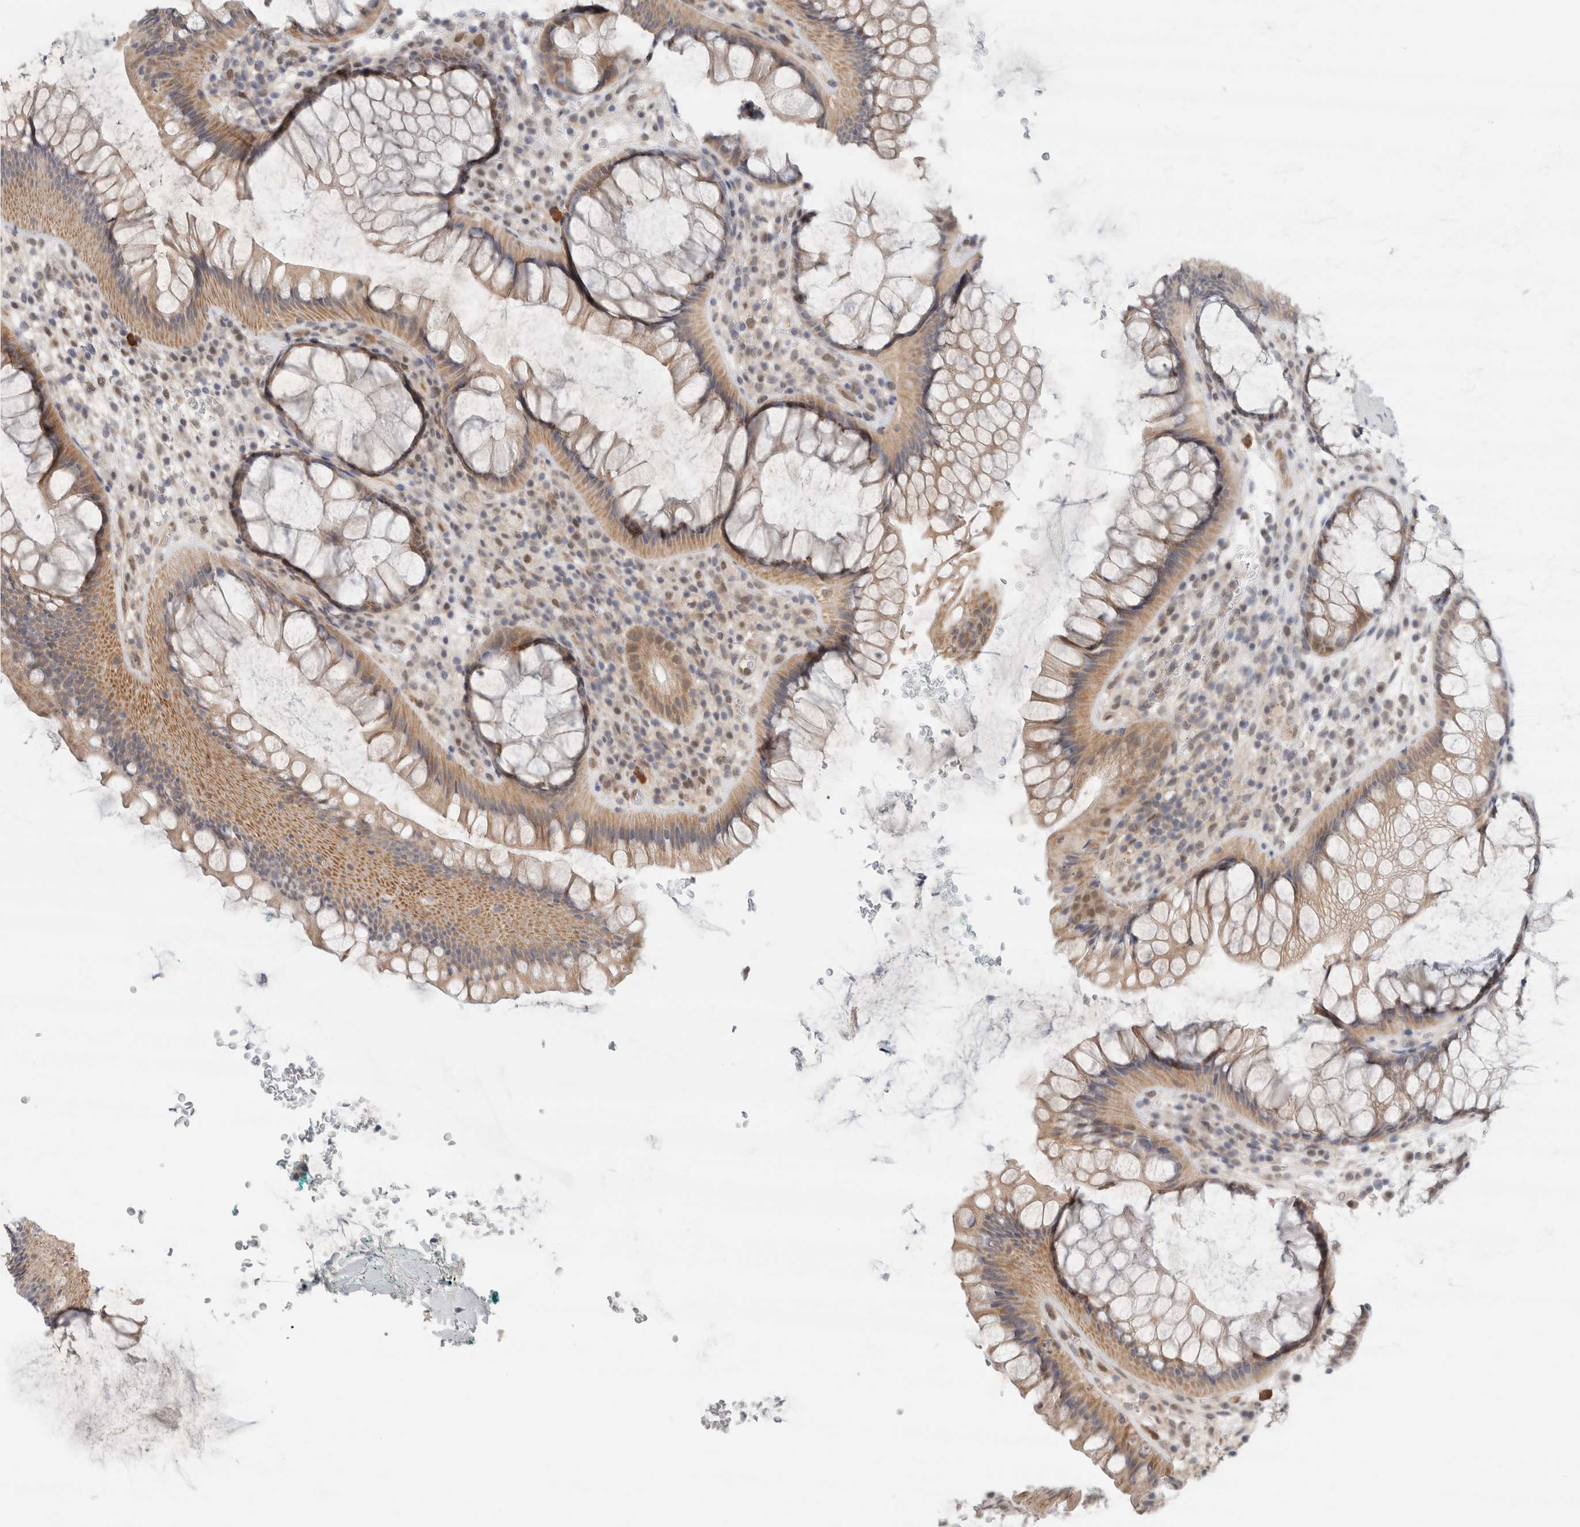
{"staining": {"intensity": "moderate", "quantity": ">75%", "location": "cytoplasmic/membranous"}, "tissue": "rectum", "cell_type": "Glandular cells", "image_type": "normal", "snomed": [{"axis": "morphology", "description": "Normal tissue, NOS"}, {"axis": "topography", "description": "Rectum"}], "caption": "Immunohistochemical staining of benign rectum shows >75% levels of moderate cytoplasmic/membranous protein expression in approximately >75% of glandular cells. Using DAB (brown) and hematoxylin (blue) stains, captured at high magnification using brightfield microscopy.", "gene": "EIF4G3", "patient": {"sex": "male", "age": 51}}